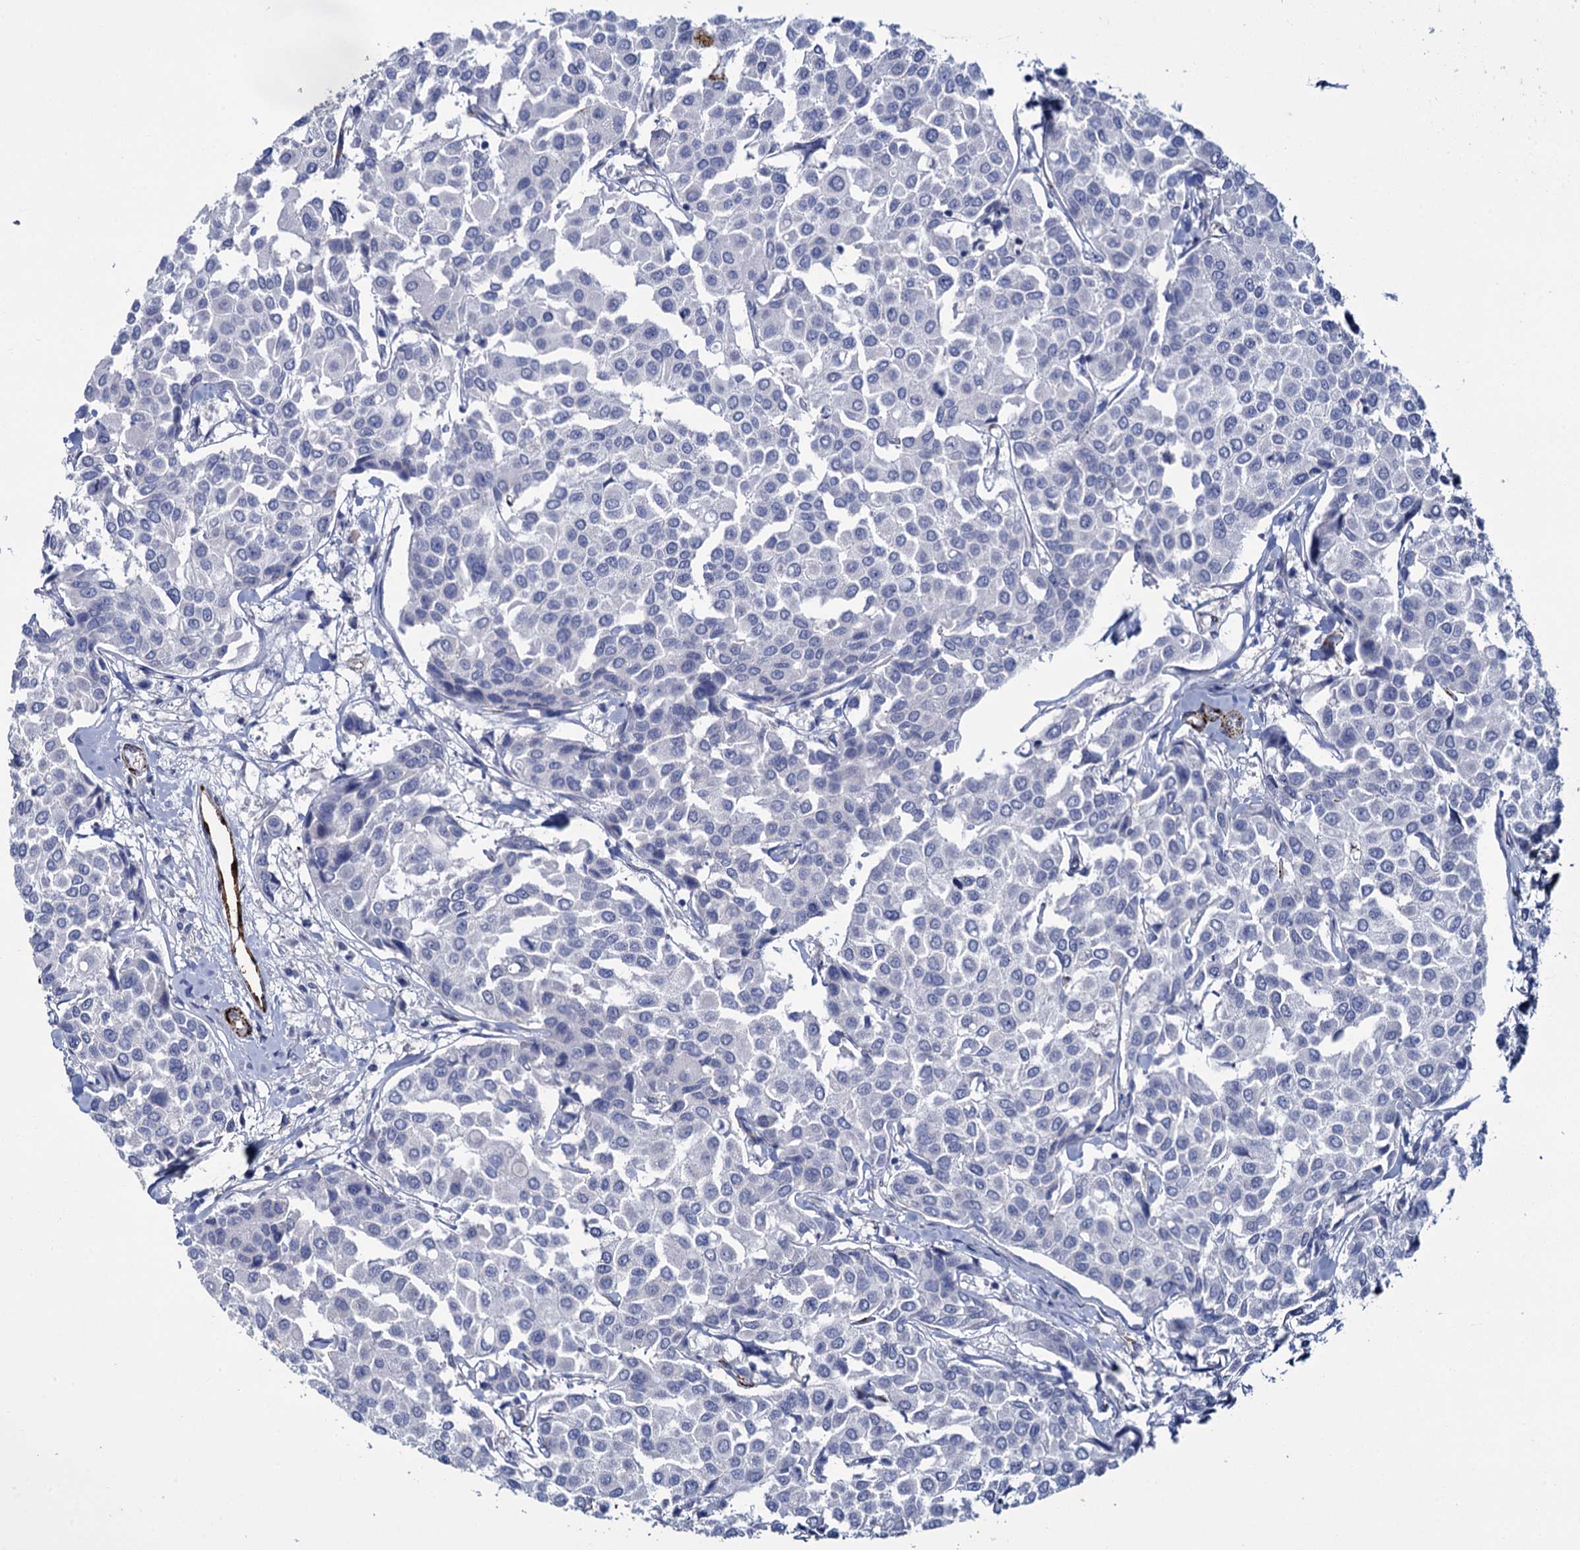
{"staining": {"intensity": "negative", "quantity": "none", "location": "none"}, "tissue": "breast cancer", "cell_type": "Tumor cells", "image_type": "cancer", "snomed": [{"axis": "morphology", "description": "Duct carcinoma"}, {"axis": "topography", "description": "Breast"}], "caption": "Intraductal carcinoma (breast) stained for a protein using immunohistochemistry reveals no expression tumor cells.", "gene": "SNCG", "patient": {"sex": "female", "age": 55}}